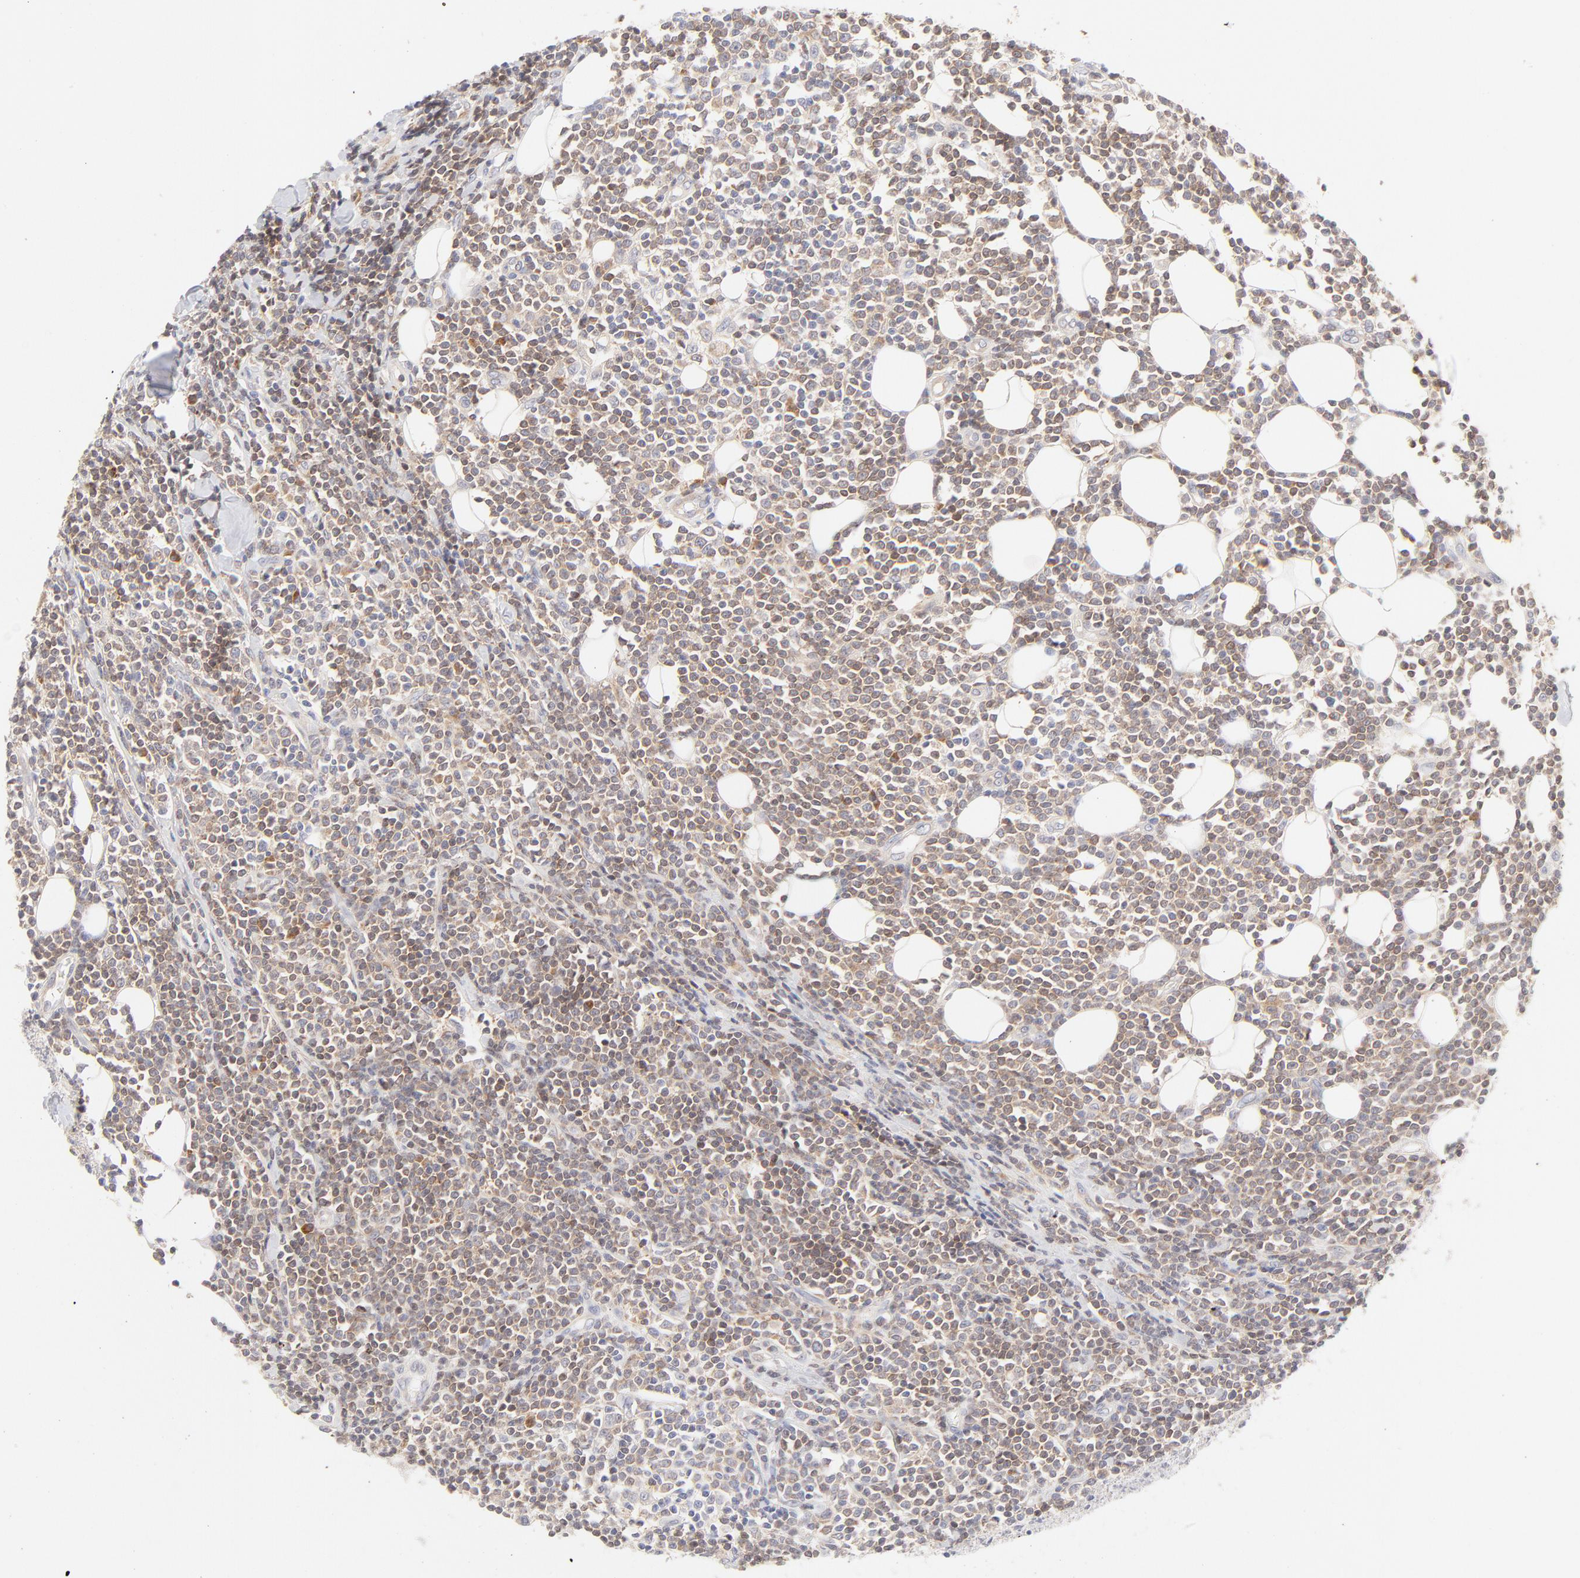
{"staining": {"intensity": "moderate", "quantity": ">75%", "location": "cytoplasmic/membranous"}, "tissue": "lymphoma", "cell_type": "Tumor cells", "image_type": "cancer", "snomed": [{"axis": "morphology", "description": "Malignant lymphoma, non-Hodgkin's type, Low grade"}, {"axis": "topography", "description": "Soft tissue"}], "caption": "A brown stain shows moderate cytoplasmic/membranous positivity of a protein in malignant lymphoma, non-Hodgkin's type (low-grade) tumor cells. The protein is shown in brown color, while the nuclei are stained blue.", "gene": "RPS6KA1", "patient": {"sex": "male", "age": 92}}